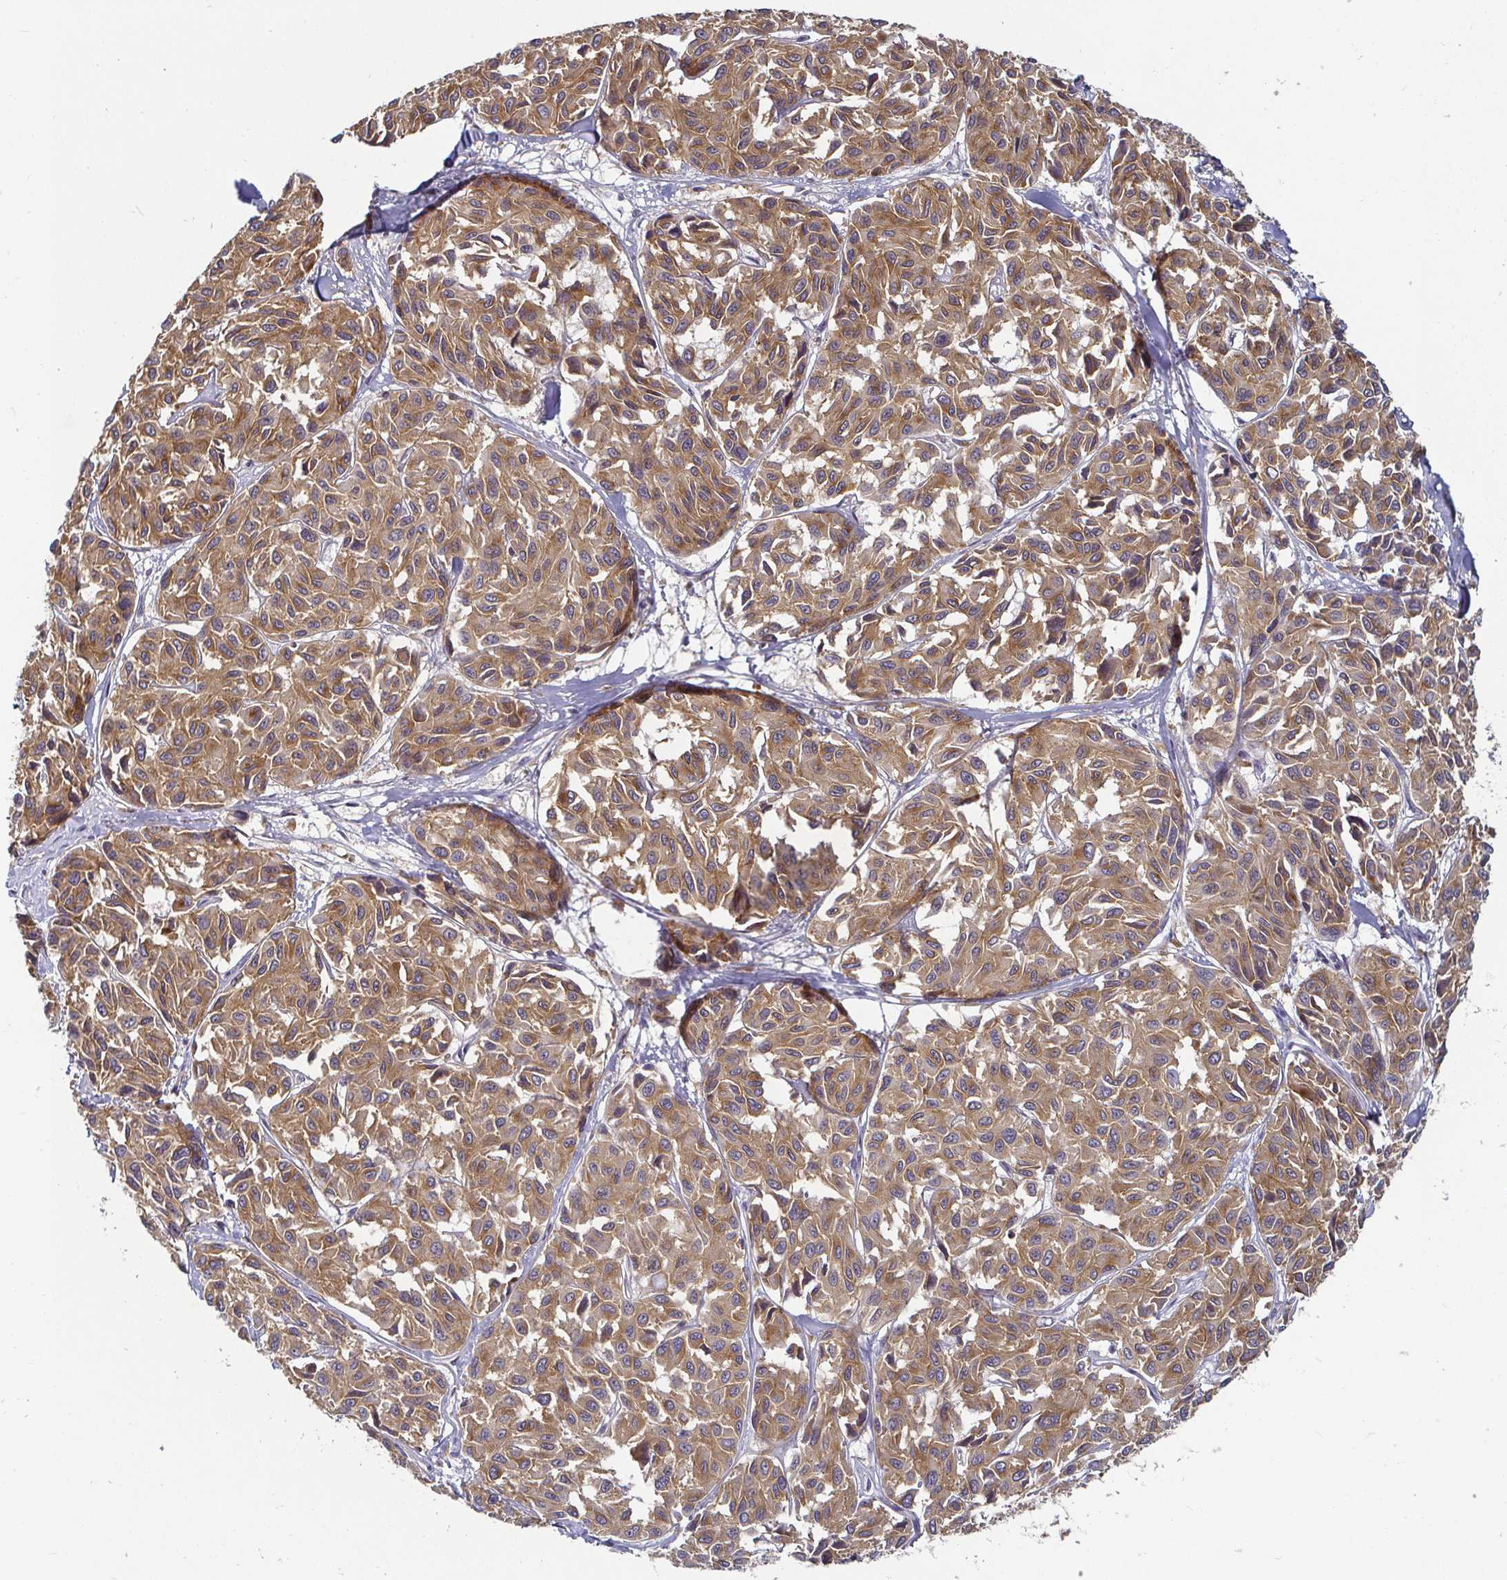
{"staining": {"intensity": "moderate", "quantity": ">75%", "location": "cytoplasmic/membranous"}, "tissue": "melanoma", "cell_type": "Tumor cells", "image_type": "cancer", "snomed": [{"axis": "morphology", "description": "Malignant melanoma, NOS"}, {"axis": "topography", "description": "Skin"}], "caption": "A brown stain labels moderate cytoplasmic/membranous staining of a protein in human malignant melanoma tumor cells. (Brightfield microscopy of DAB IHC at high magnification).", "gene": "CDH18", "patient": {"sex": "female", "age": 66}}